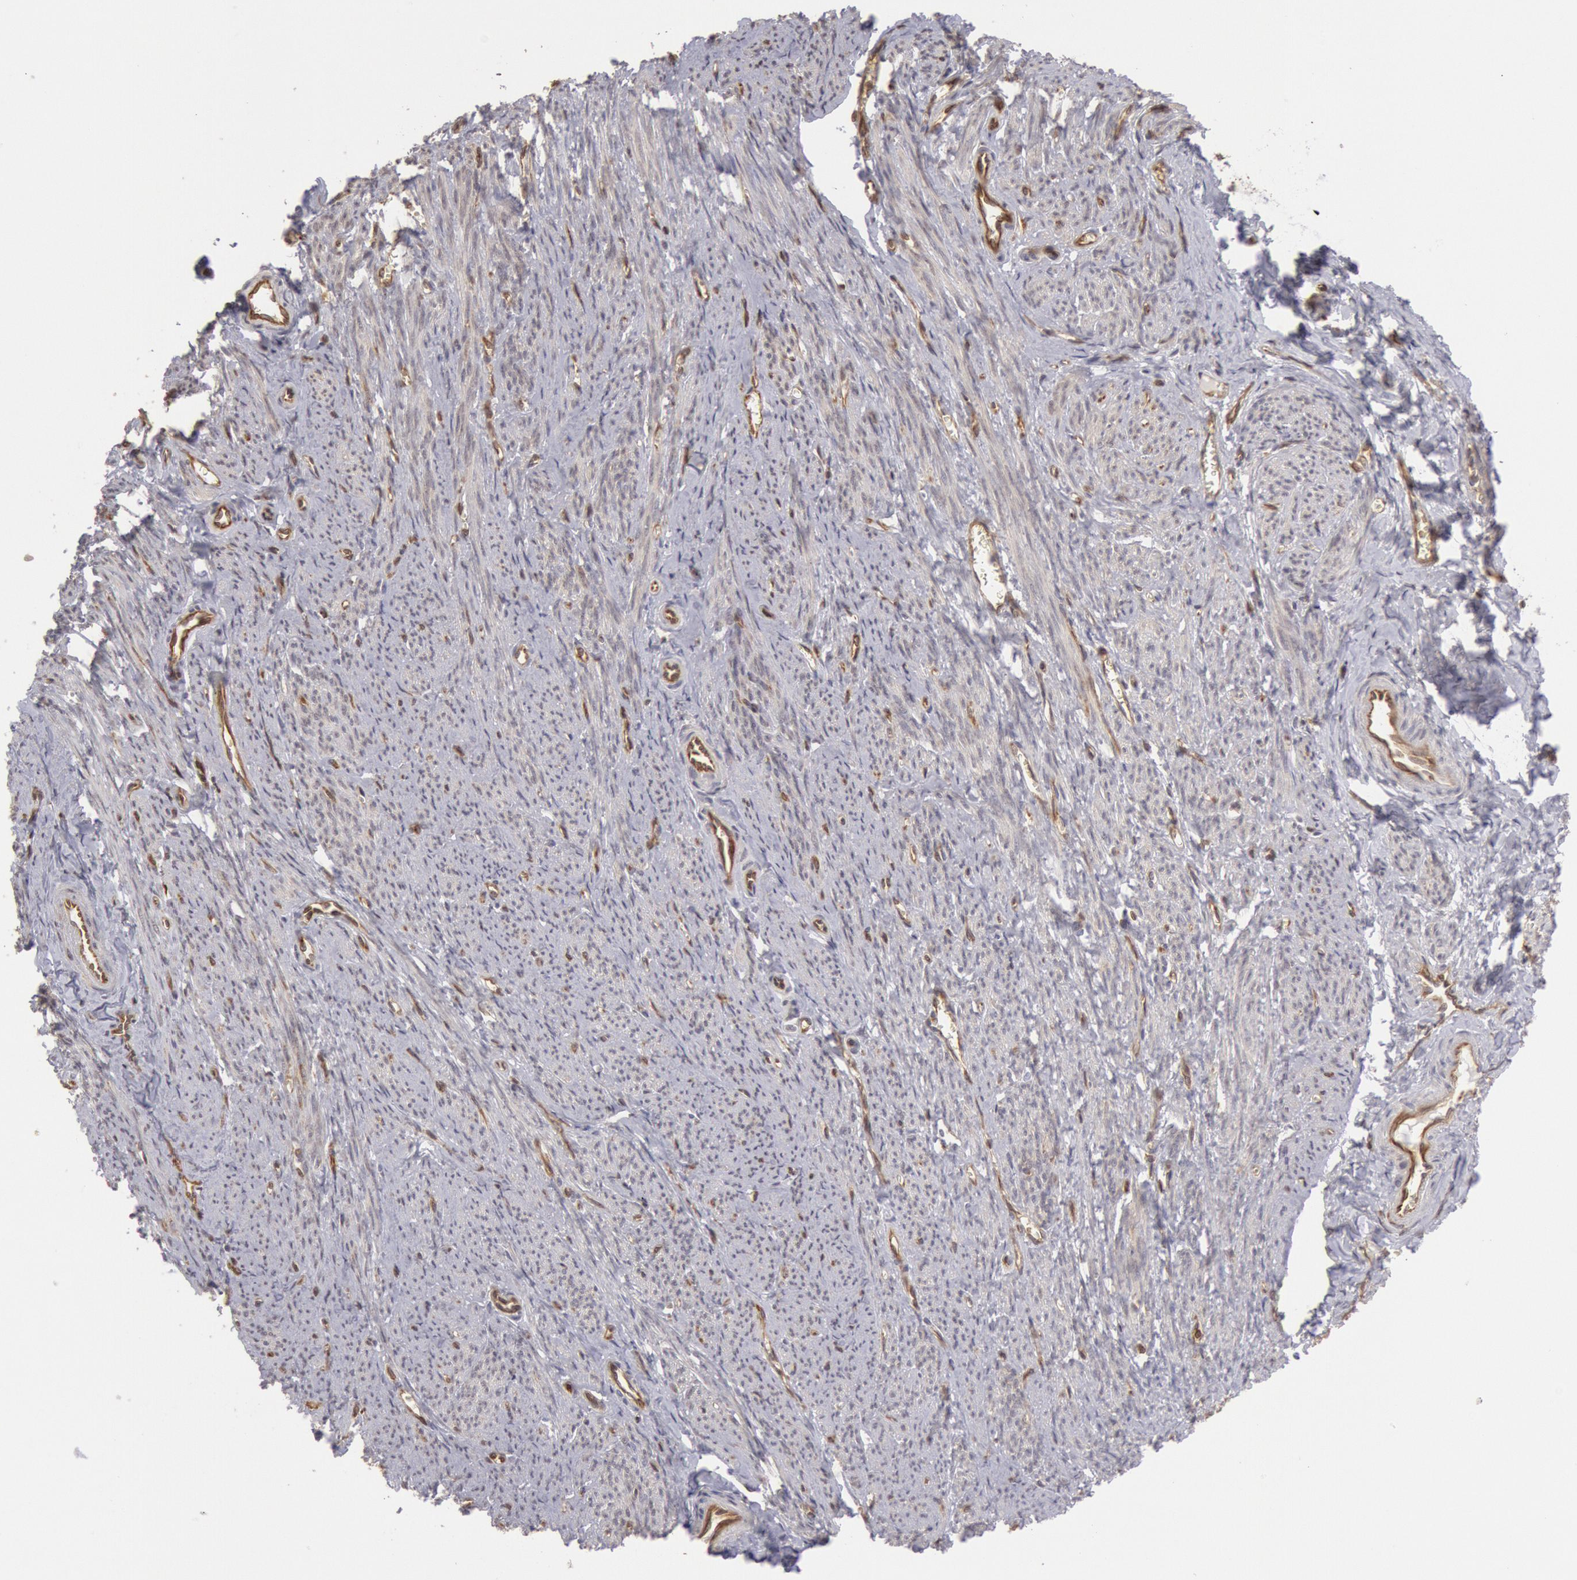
{"staining": {"intensity": "negative", "quantity": "none", "location": "none"}, "tissue": "smooth muscle", "cell_type": "Smooth muscle cells", "image_type": "normal", "snomed": [{"axis": "morphology", "description": "Normal tissue, NOS"}, {"axis": "topography", "description": "Smooth muscle"}, {"axis": "topography", "description": "Cervix"}], "caption": "This photomicrograph is of benign smooth muscle stained with immunohistochemistry (IHC) to label a protein in brown with the nuclei are counter-stained blue. There is no staining in smooth muscle cells.", "gene": "ENSG00000250264", "patient": {"sex": "female", "age": 70}}